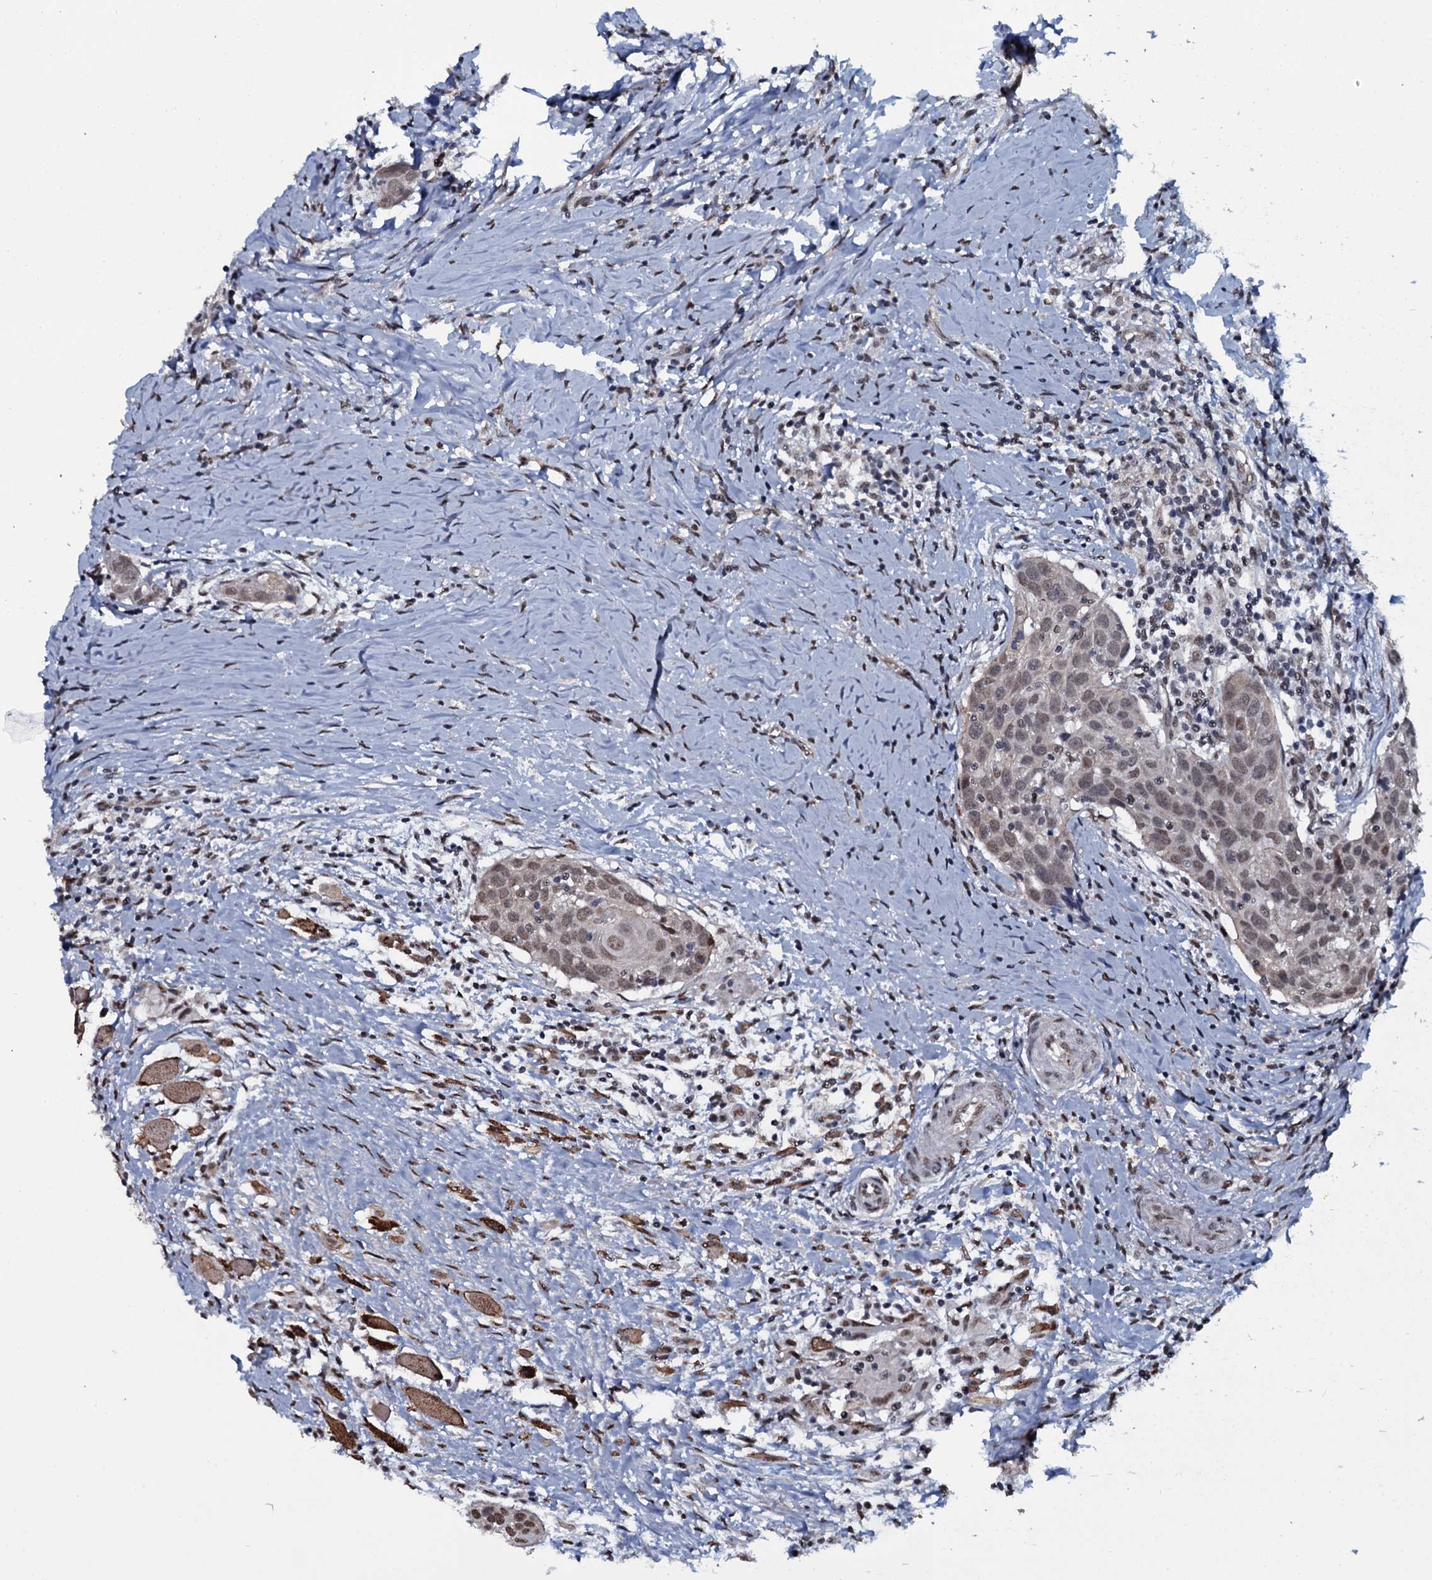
{"staining": {"intensity": "weak", "quantity": ">75%", "location": "nuclear"}, "tissue": "head and neck cancer", "cell_type": "Tumor cells", "image_type": "cancer", "snomed": [{"axis": "morphology", "description": "Squamous cell carcinoma, NOS"}, {"axis": "topography", "description": "Oral tissue"}, {"axis": "topography", "description": "Head-Neck"}], "caption": "Protein expression analysis of human squamous cell carcinoma (head and neck) reveals weak nuclear expression in approximately >75% of tumor cells.", "gene": "SH2D4B", "patient": {"sex": "female", "age": 50}}